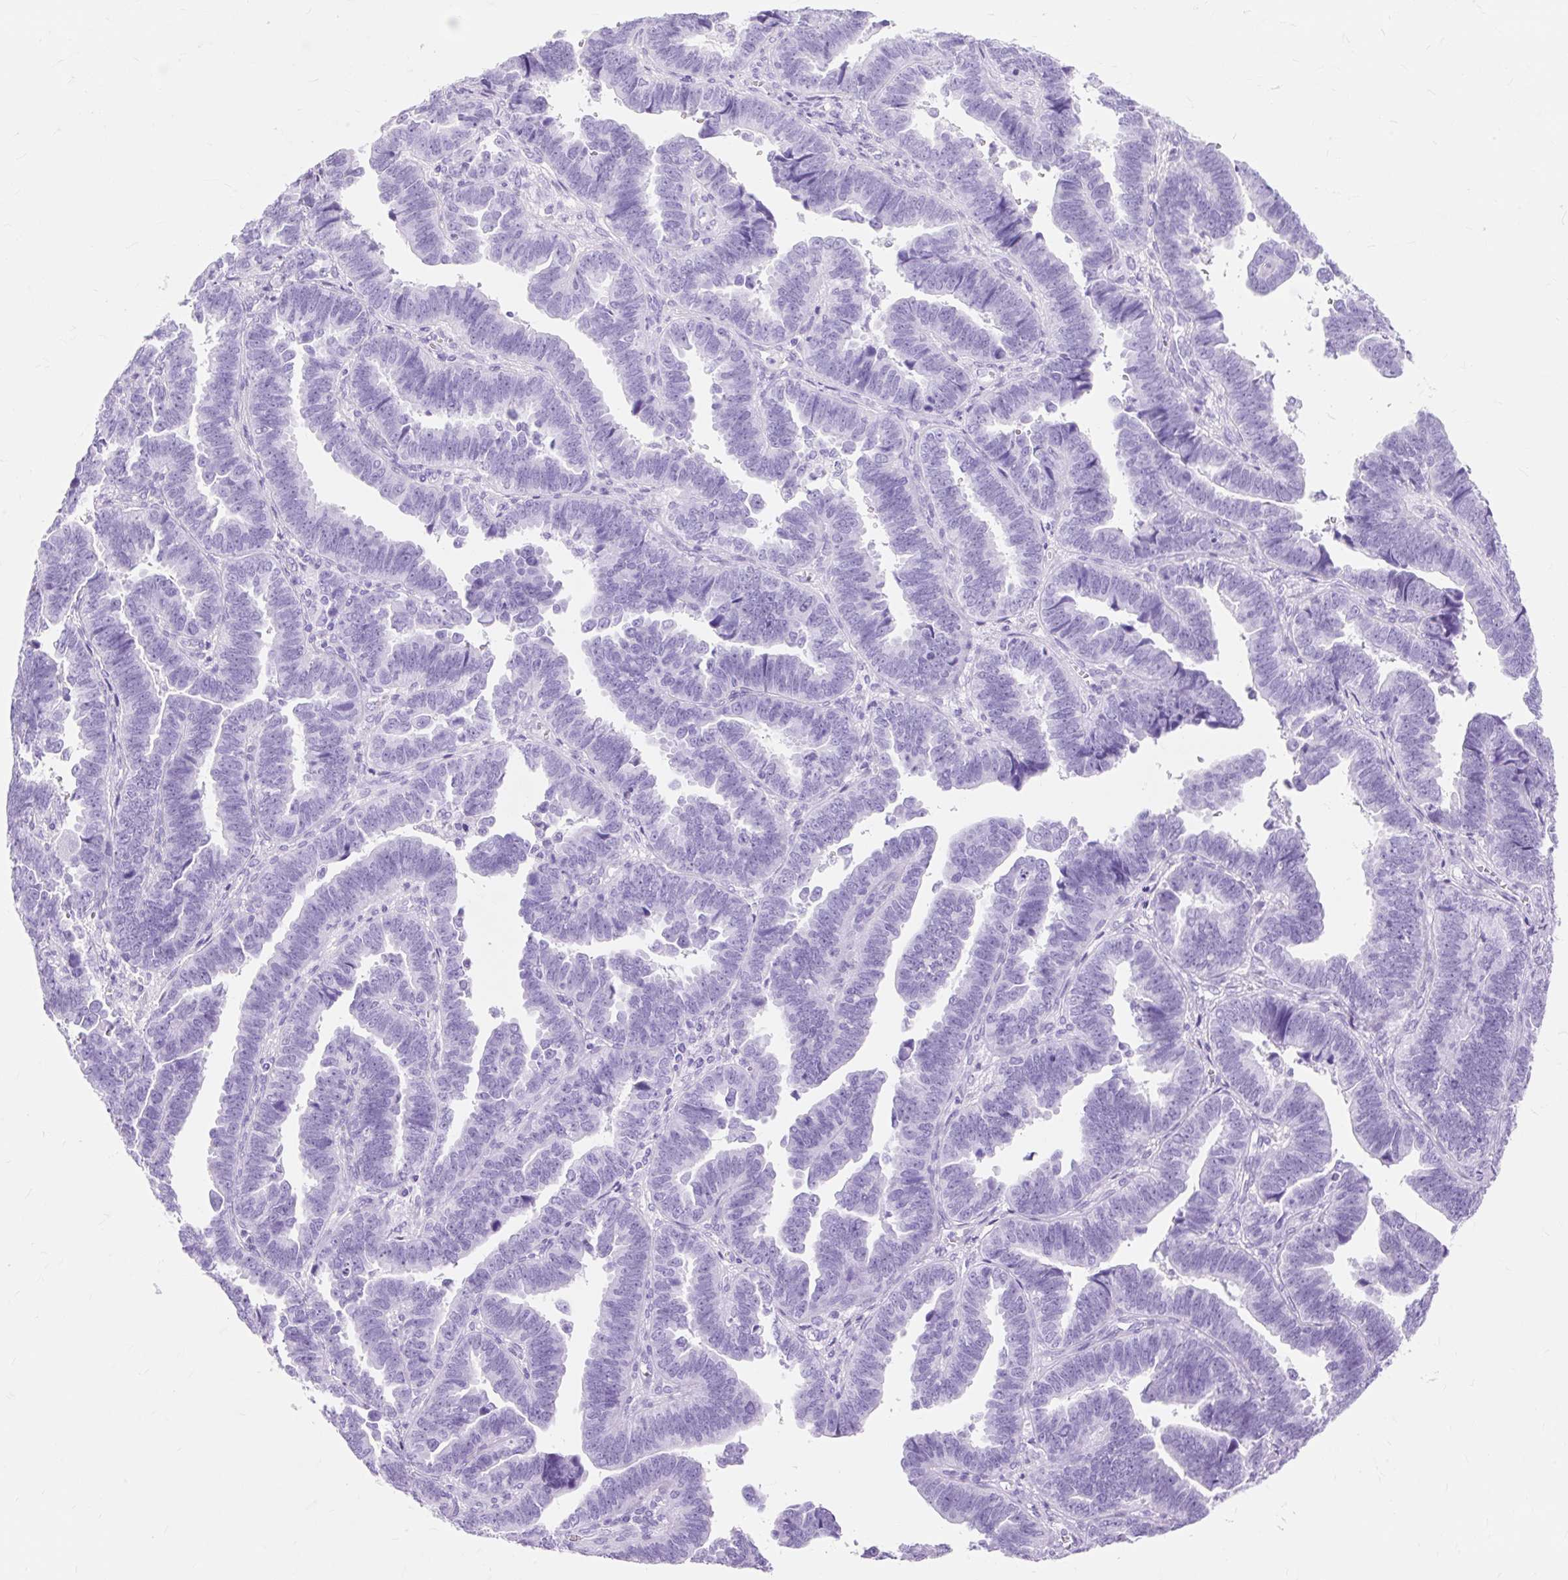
{"staining": {"intensity": "negative", "quantity": "none", "location": "none"}, "tissue": "endometrial cancer", "cell_type": "Tumor cells", "image_type": "cancer", "snomed": [{"axis": "morphology", "description": "Adenocarcinoma, NOS"}, {"axis": "topography", "description": "Endometrium"}], "caption": "Immunohistochemistry of human endometrial cancer demonstrates no staining in tumor cells. (Brightfield microscopy of DAB IHC at high magnification).", "gene": "MBP", "patient": {"sex": "female", "age": 75}}